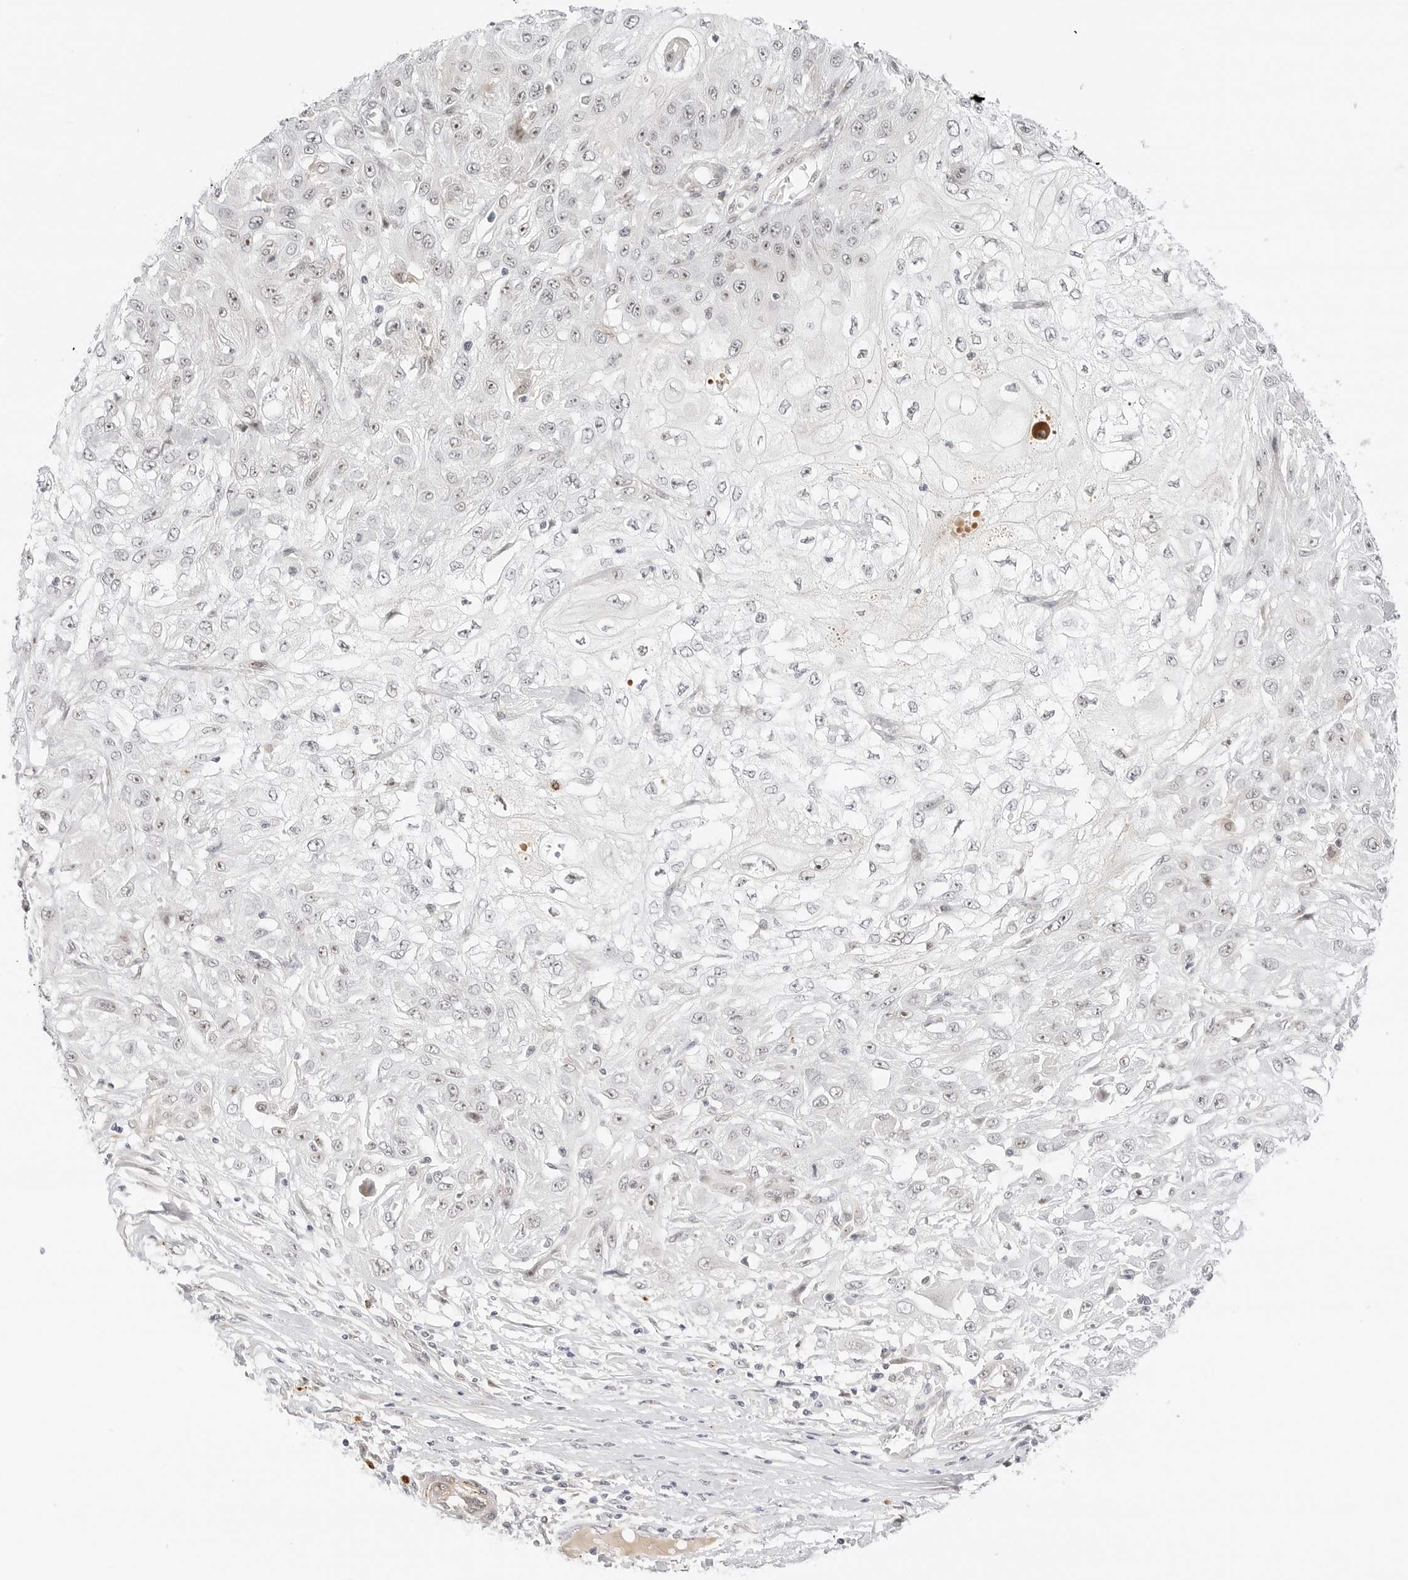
{"staining": {"intensity": "negative", "quantity": "none", "location": "none"}, "tissue": "skin cancer", "cell_type": "Tumor cells", "image_type": "cancer", "snomed": [{"axis": "morphology", "description": "Squamous cell carcinoma, NOS"}, {"axis": "morphology", "description": "Squamous cell carcinoma, metastatic, NOS"}, {"axis": "topography", "description": "Skin"}, {"axis": "topography", "description": "Lymph node"}], "caption": "This is an IHC photomicrograph of skin cancer (metastatic squamous cell carcinoma). There is no staining in tumor cells.", "gene": "HIPK3", "patient": {"sex": "male", "age": 75}}